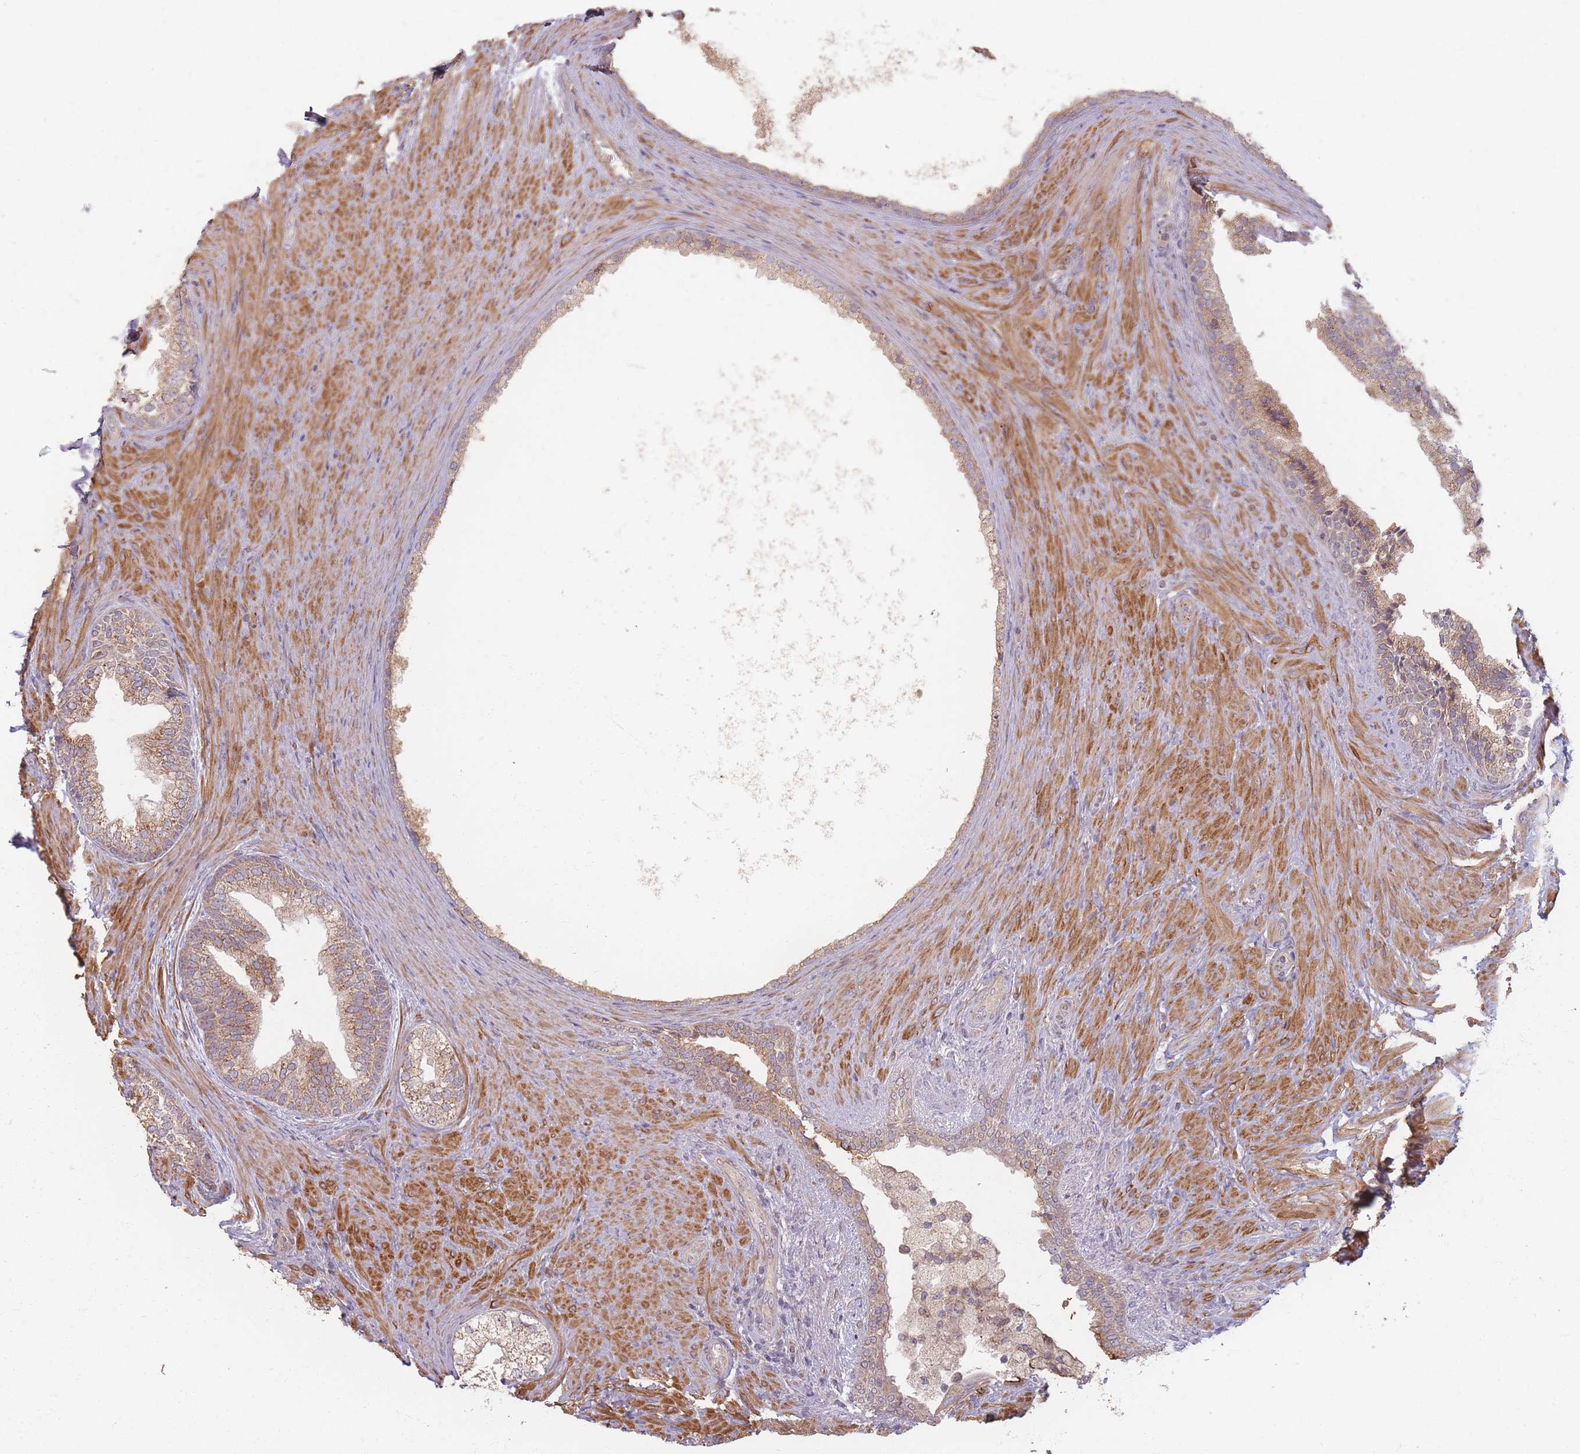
{"staining": {"intensity": "moderate", "quantity": ">75%", "location": "cytoplasmic/membranous"}, "tissue": "prostate", "cell_type": "Glandular cells", "image_type": "normal", "snomed": [{"axis": "morphology", "description": "Normal tissue, NOS"}, {"axis": "topography", "description": "Prostate"}], "caption": "Immunohistochemical staining of benign human prostate demonstrates medium levels of moderate cytoplasmic/membranous expression in approximately >75% of glandular cells. Immunohistochemistry stains the protein in brown and the nuclei are stained blue.", "gene": "MRPS6", "patient": {"sex": "male", "age": 76}}